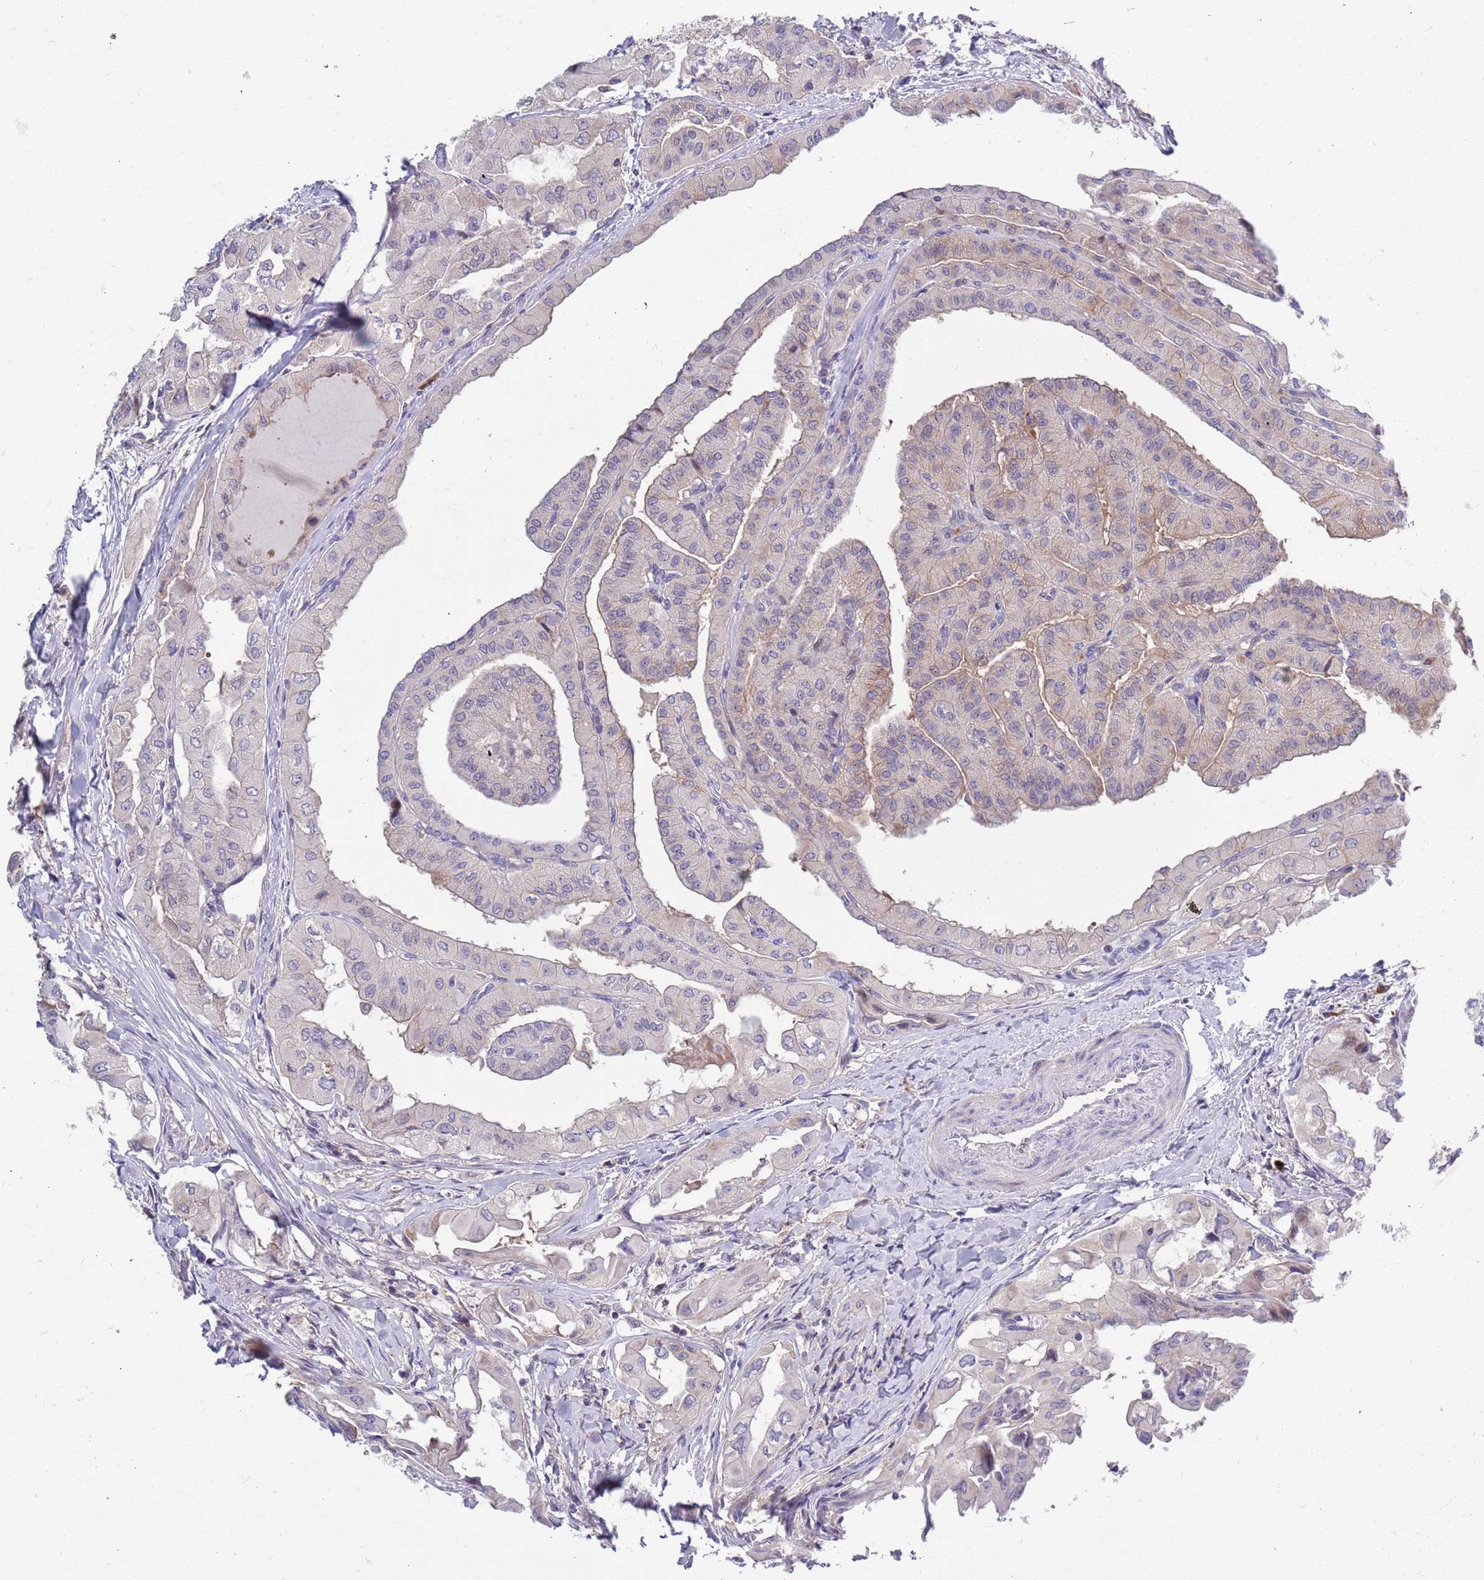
{"staining": {"intensity": "weak", "quantity": "<25%", "location": "cytoplasmic/membranous"}, "tissue": "thyroid cancer", "cell_type": "Tumor cells", "image_type": "cancer", "snomed": [{"axis": "morphology", "description": "Papillary adenocarcinoma, NOS"}, {"axis": "topography", "description": "Thyroid gland"}], "caption": "DAB immunohistochemical staining of human thyroid cancer (papillary adenocarcinoma) shows no significant staining in tumor cells. The staining was performed using DAB (3,3'-diaminobenzidine) to visualize the protein expression in brown, while the nuclei were stained in blue with hematoxylin (Magnification: 20x).", "gene": "KLHL29", "patient": {"sex": "female", "age": 59}}